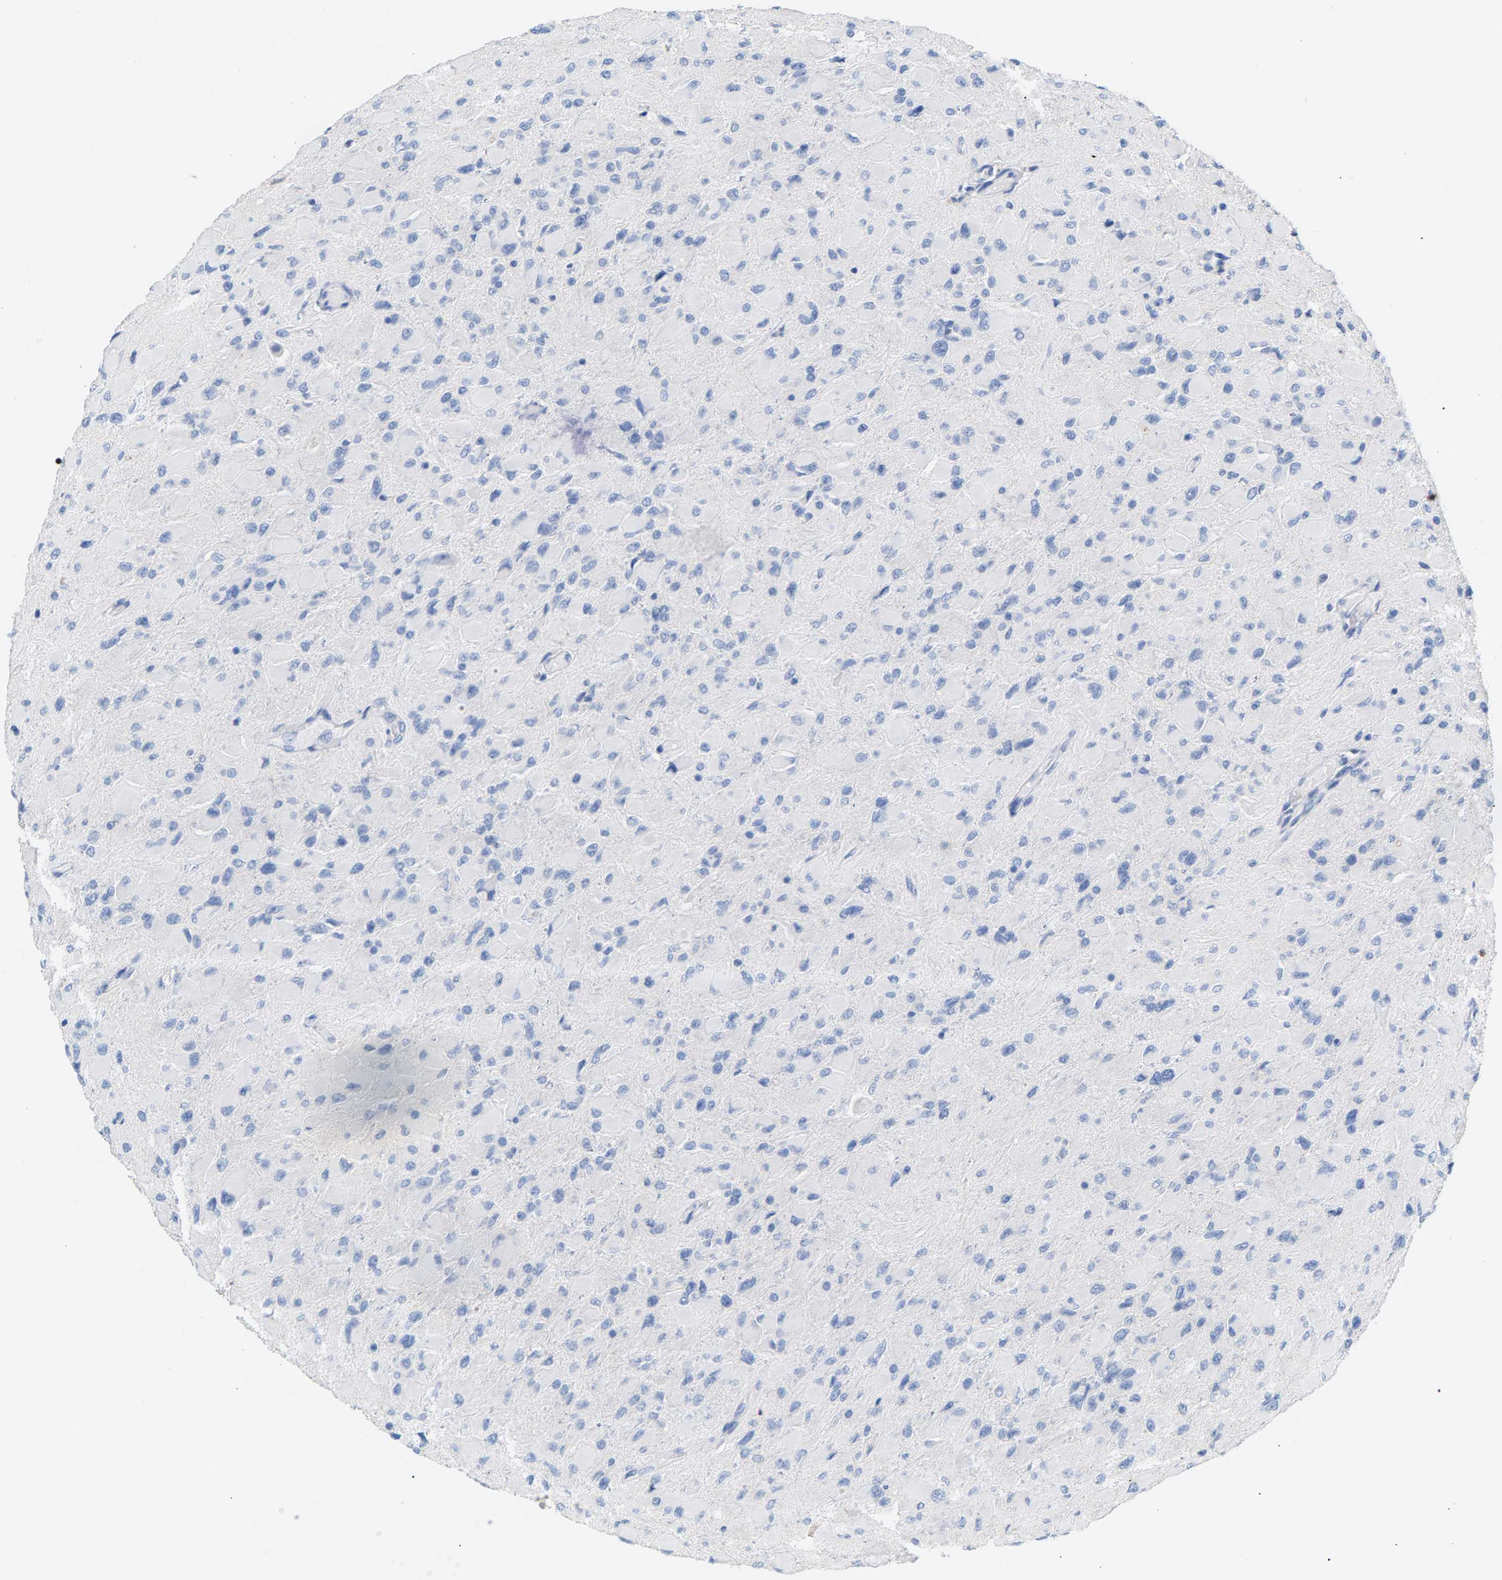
{"staining": {"intensity": "negative", "quantity": "none", "location": "none"}, "tissue": "glioma", "cell_type": "Tumor cells", "image_type": "cancer", "snomed": [{"axis": "morphology", "description": "Glioma, malignant, High grade"}, {"axis": "topography", "description": "Cerebral cortex"}], "caption": "The image displays no staining of tumor cells in glioma.", "gene": "APOH", "patient": {"sex": "female", "age": 36}}